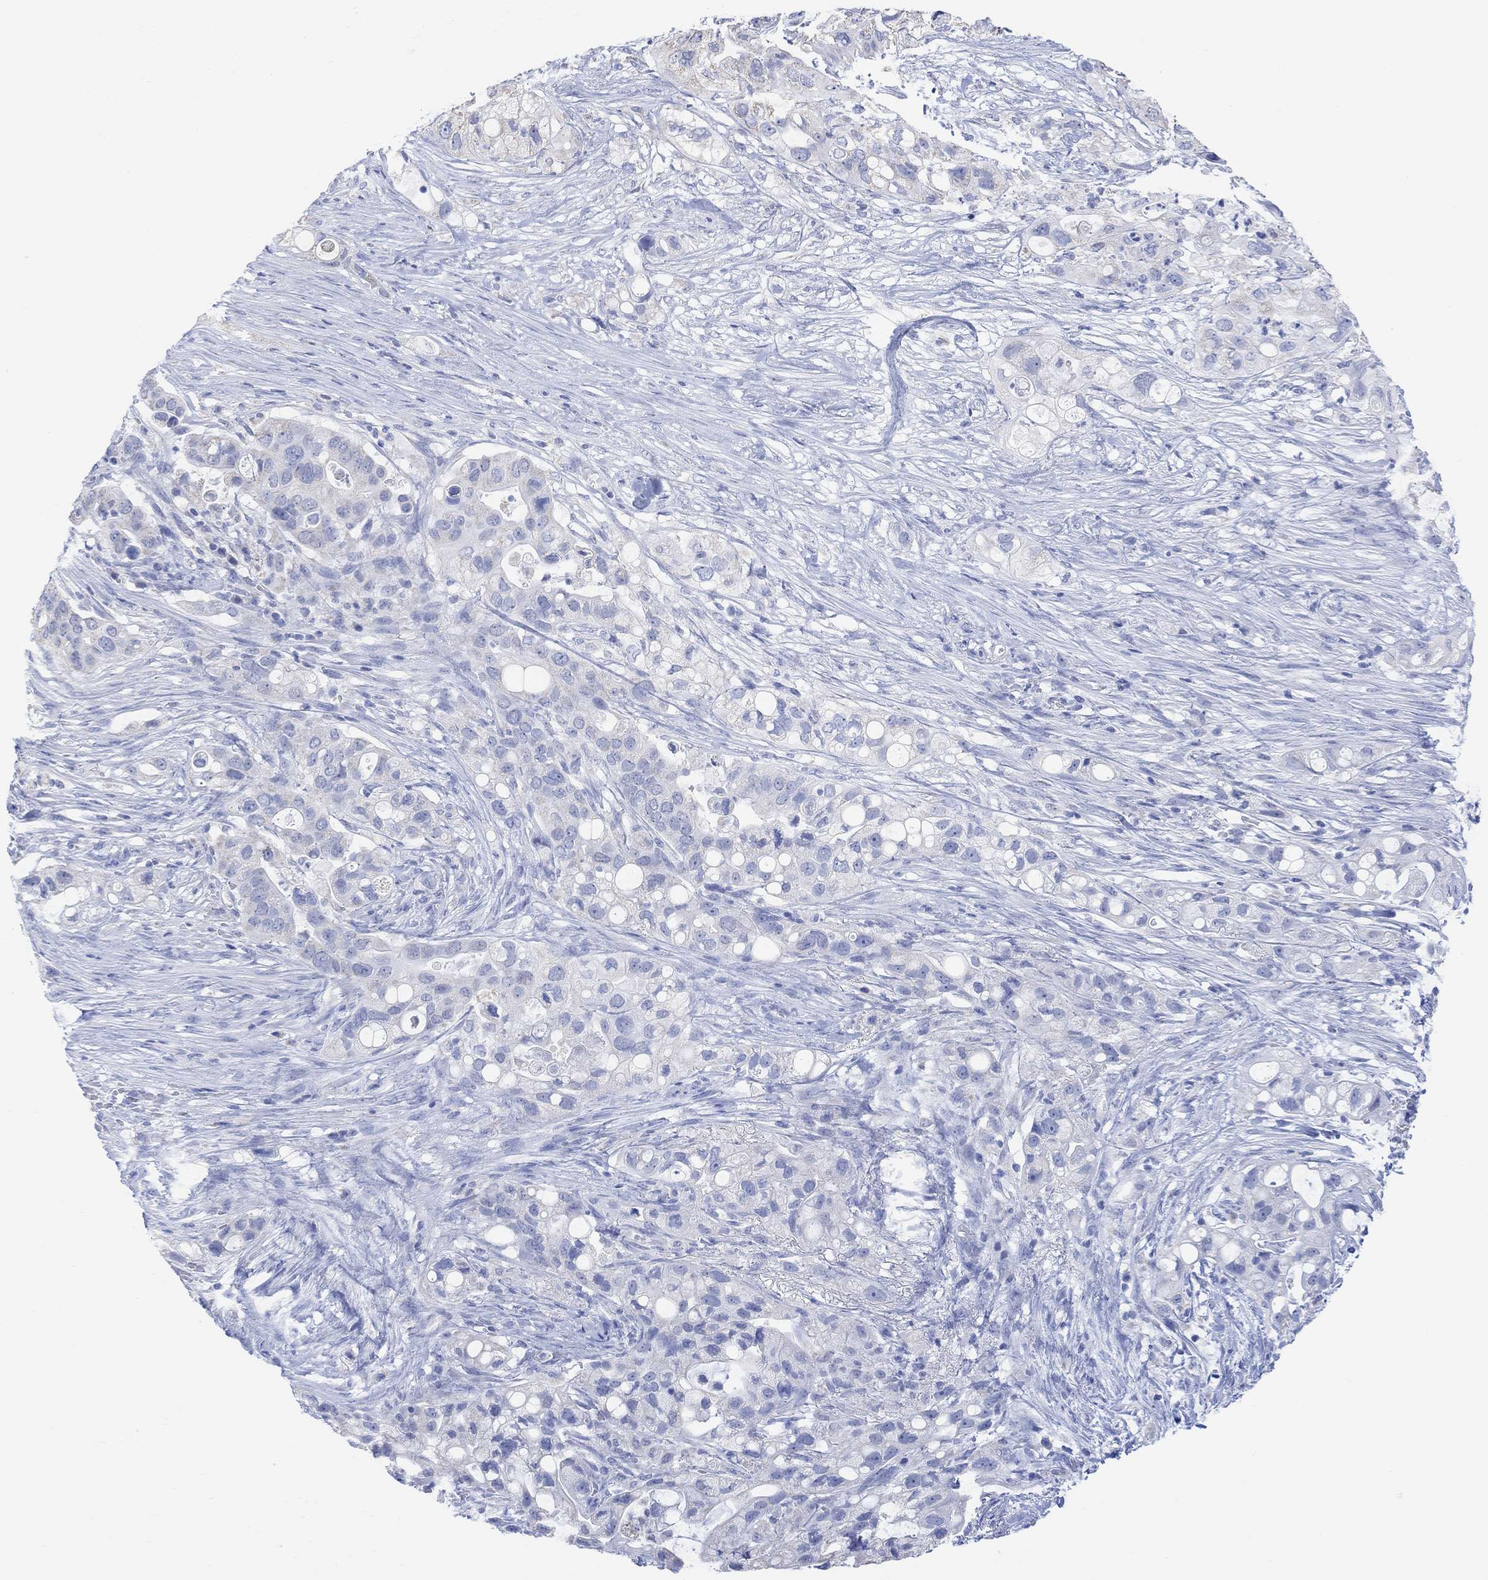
{"staining": {"intensity": "negative", "quantity": "none", "location": "none"}, "tissue": "pancreatic cancer", "cell_type": "Tumor cells", "image_type": "cancer", "snomed": [{"axis": "morphology", "description": "Adenocarcinoma, NOS"}, {"axis": "topography", "description": "Pancreas"}], "caption": "Immunohistochemistry photomicrograph of human adenocarcinoma (pancreatic) stained for a protein (brown), which displays no positivity in tumor cells. Nuclei are stained in blue.", "gene": "SYT12", "patient": {"sex": "female", "age": 72}}